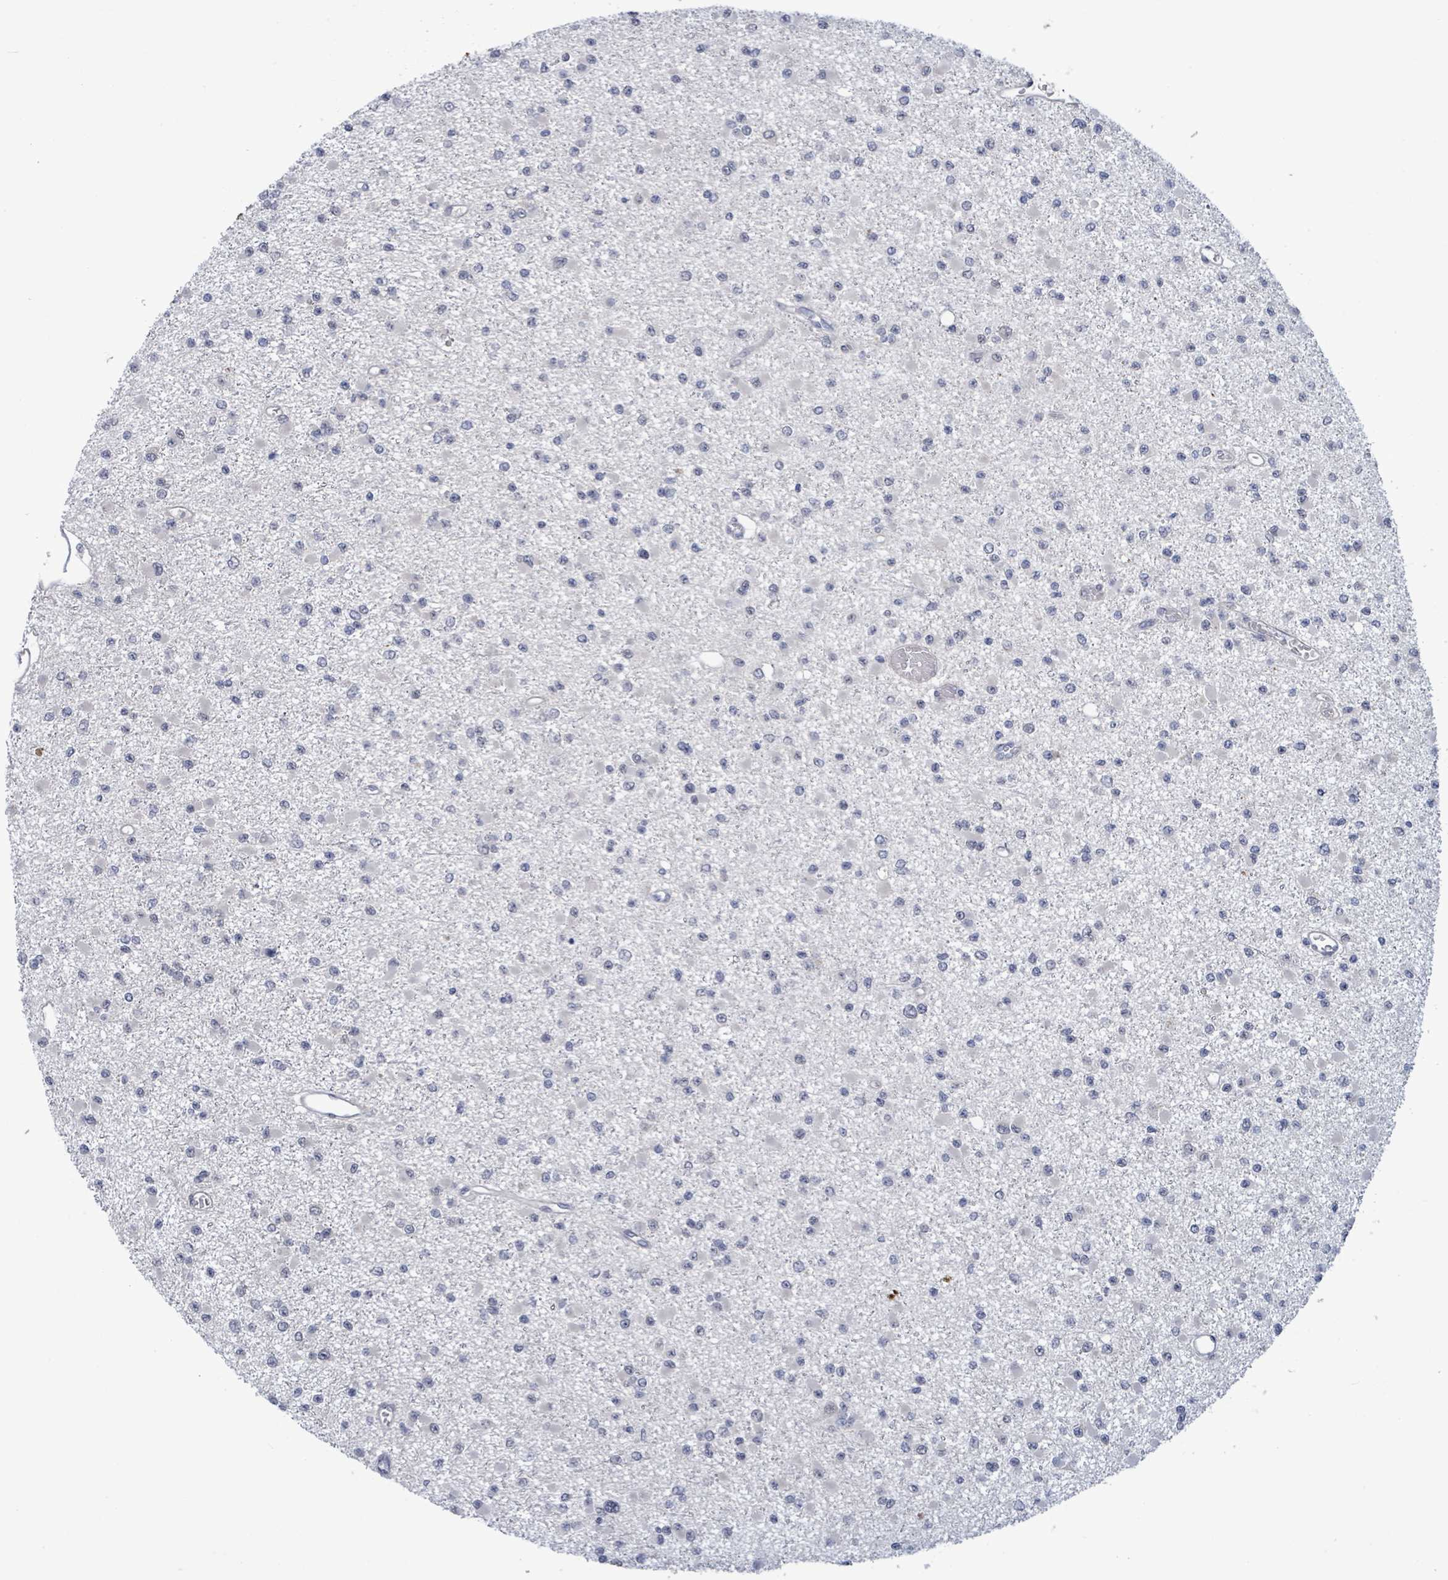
{"staining": {"intensity": "negative", "quantity": "none", "location": "none"}, "tissue": "glioma", "cell_type": "Tumor cells", "image_type": "cancer", "snomed": [{"axis": "morphology", "description": "Glioma, malignant, Low grade"}, {"axis": "topography", "description": "Brain"}], "caption": "High power microscopy micrograph of an IHC histopathology image of glioma, revealing no significant positivity in tumor cells.", "gene": "AMMECR1", "patient": {"sex": "female", "age": 22}}